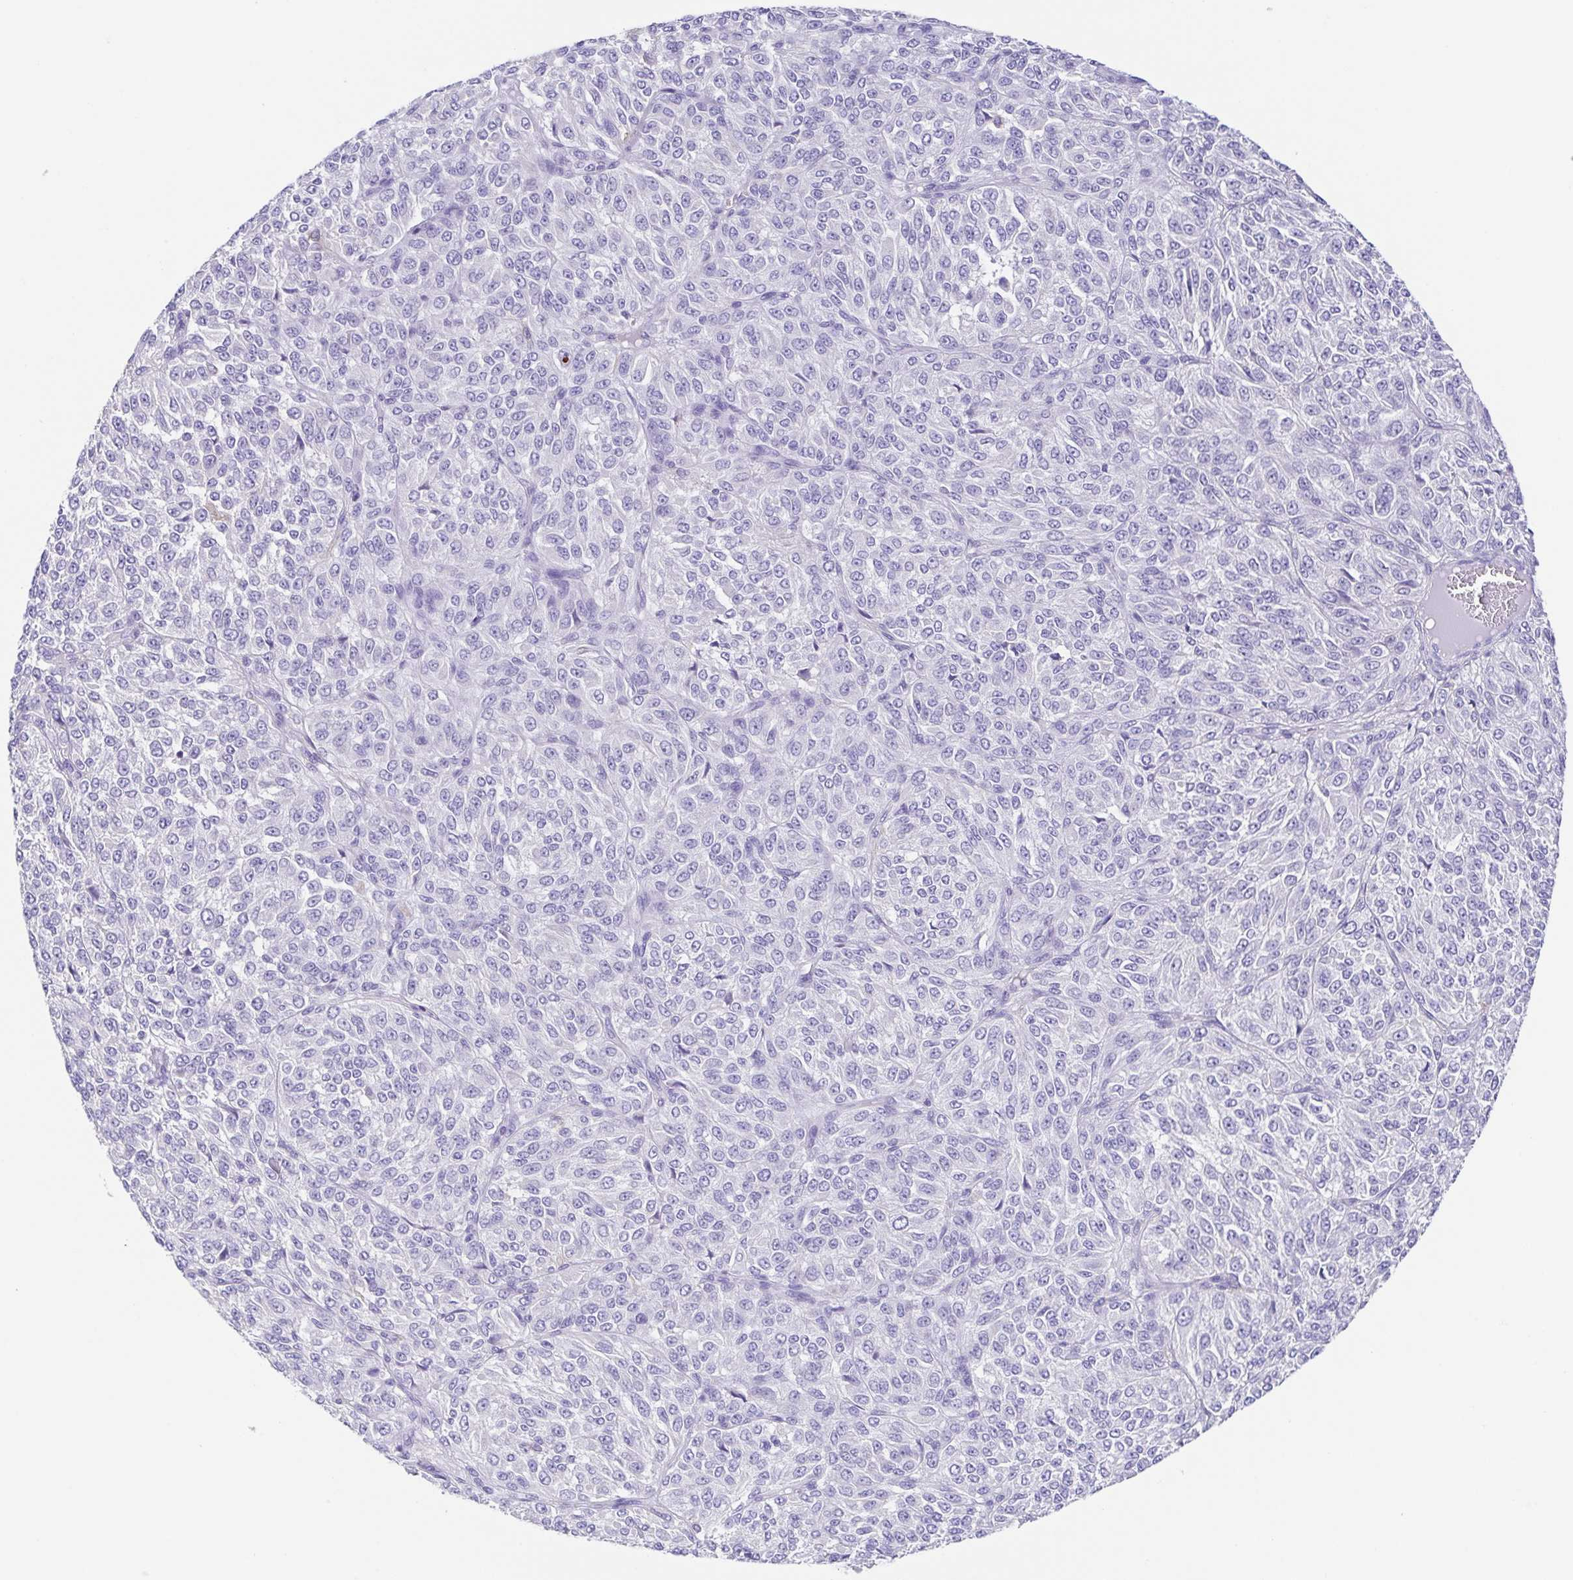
{"staining": {"intensity": "negative", "quantity": "none", "location": "none"}, "tissue": "melanoma", "cell_type": "Tumor cells", "image_type": "cancer", "snomed": [{"axis": "morphology", "description": "Malignant melanoma, Metastatic site"}, {"axis": "topography", "description": "Brain"}], "caption": "DAB (3,3'-diaminobenzidine) immunohistochemical staining of human melanoma exhibits no significant positivity in tumor cells.", "gene": "ARPP21", "patient": {"sex": "female", "age": 56}}